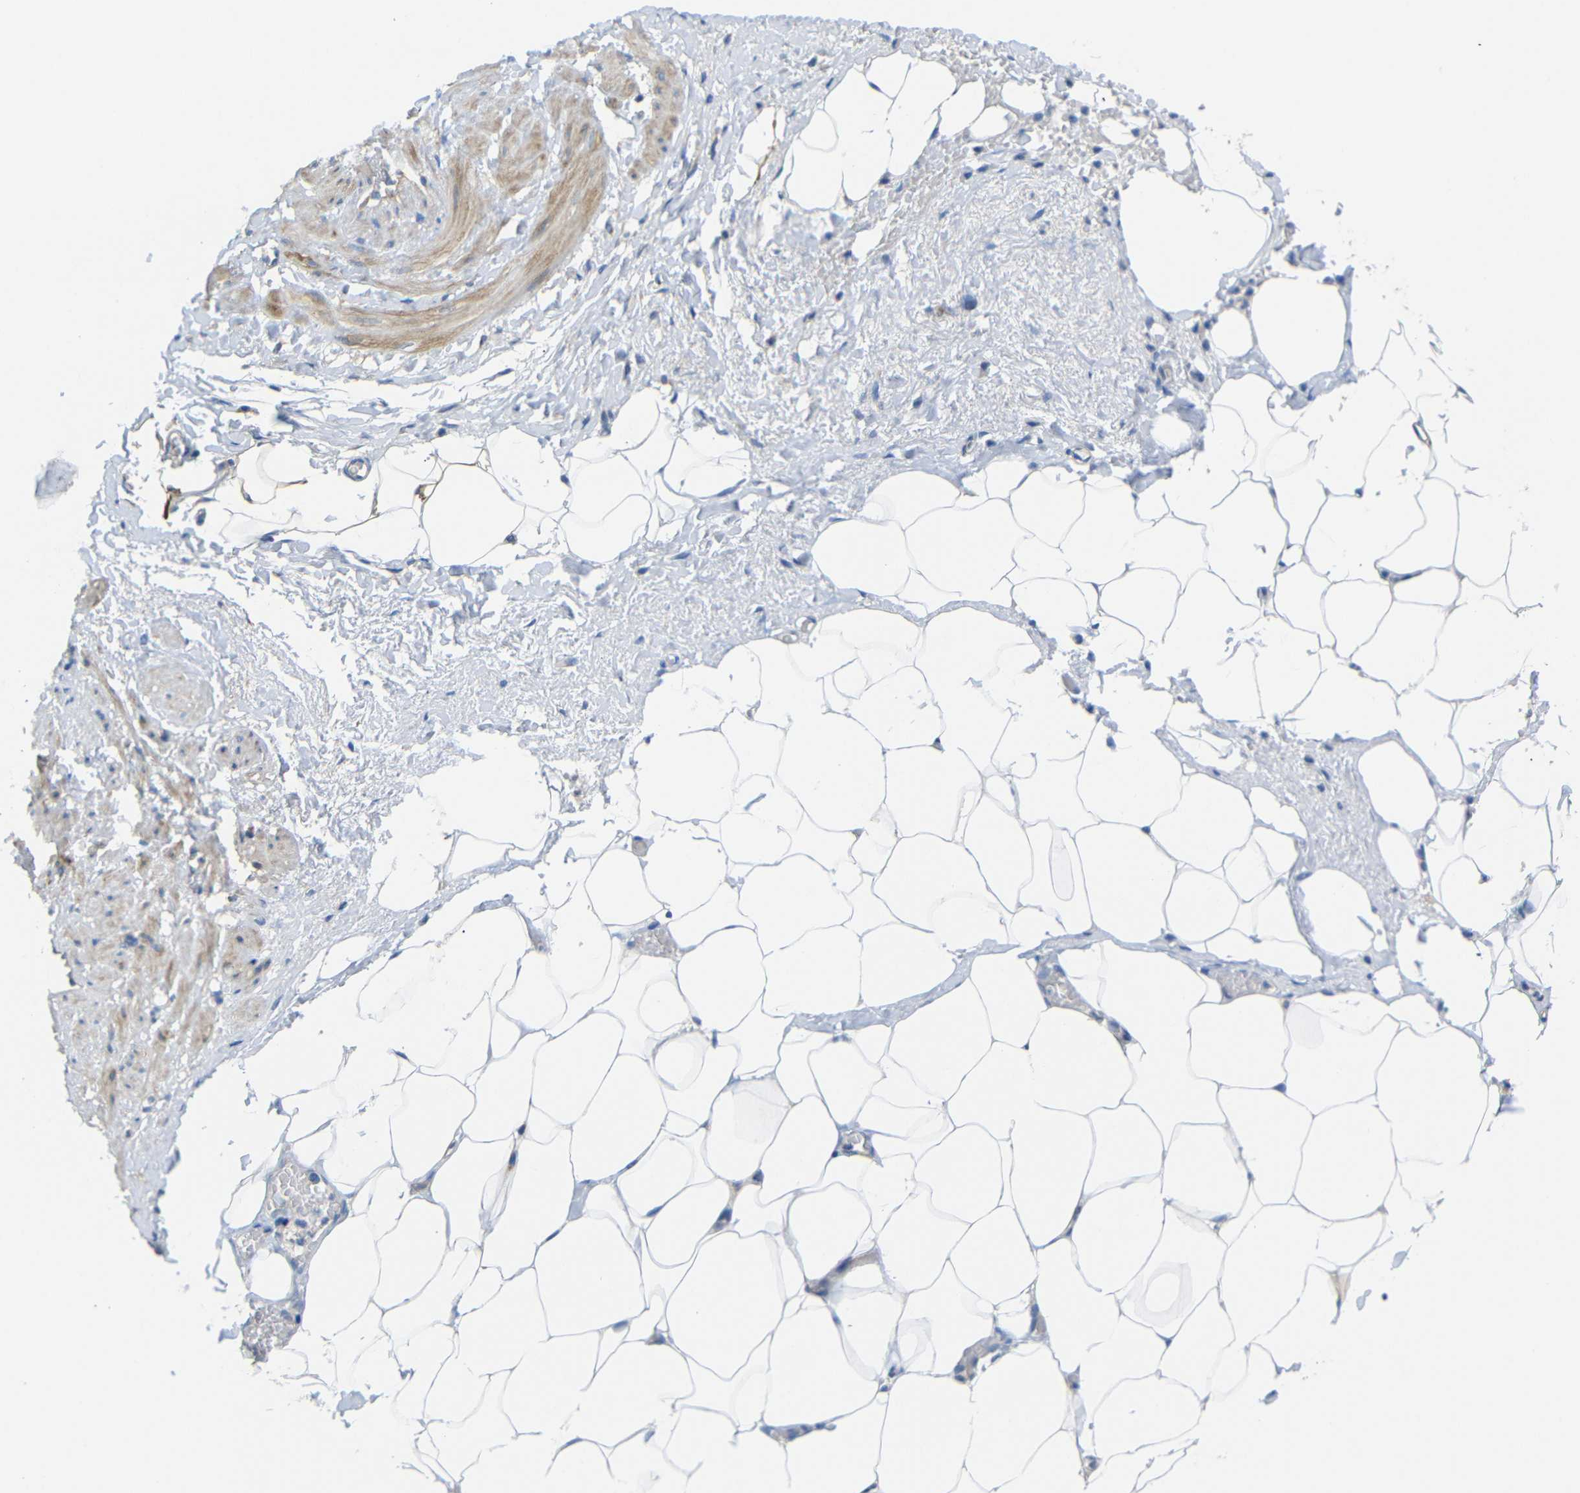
{"staining": {"intensity": "negative", "quantity": "none", "location": "none"}, "tissue": "adipose tissue", "cell_type": "Adipocytes", "image_type": "normal", "snomed": [{"axis": "morphology", "description": "Normal tissue, NOS"}, {"axis": "topography", "description": "Soft tissue"}, {"axis": "topography", "description": "Vascular tissue"}], "caption": "DAB (3,3'-diaminobenzidine) immunohistochemical staining of unremarkable human adipose tissue shows no significant staining in adipocytes. The staining was performed using DAB (3,3'-diaminobenzidine) to visualize the protein expression in brown, while the nuclei were stained in blue with hematoxylin (Magnification: 20x).", "gene": "SYPL1", "patient": {"sex": "female", "age": 35}}